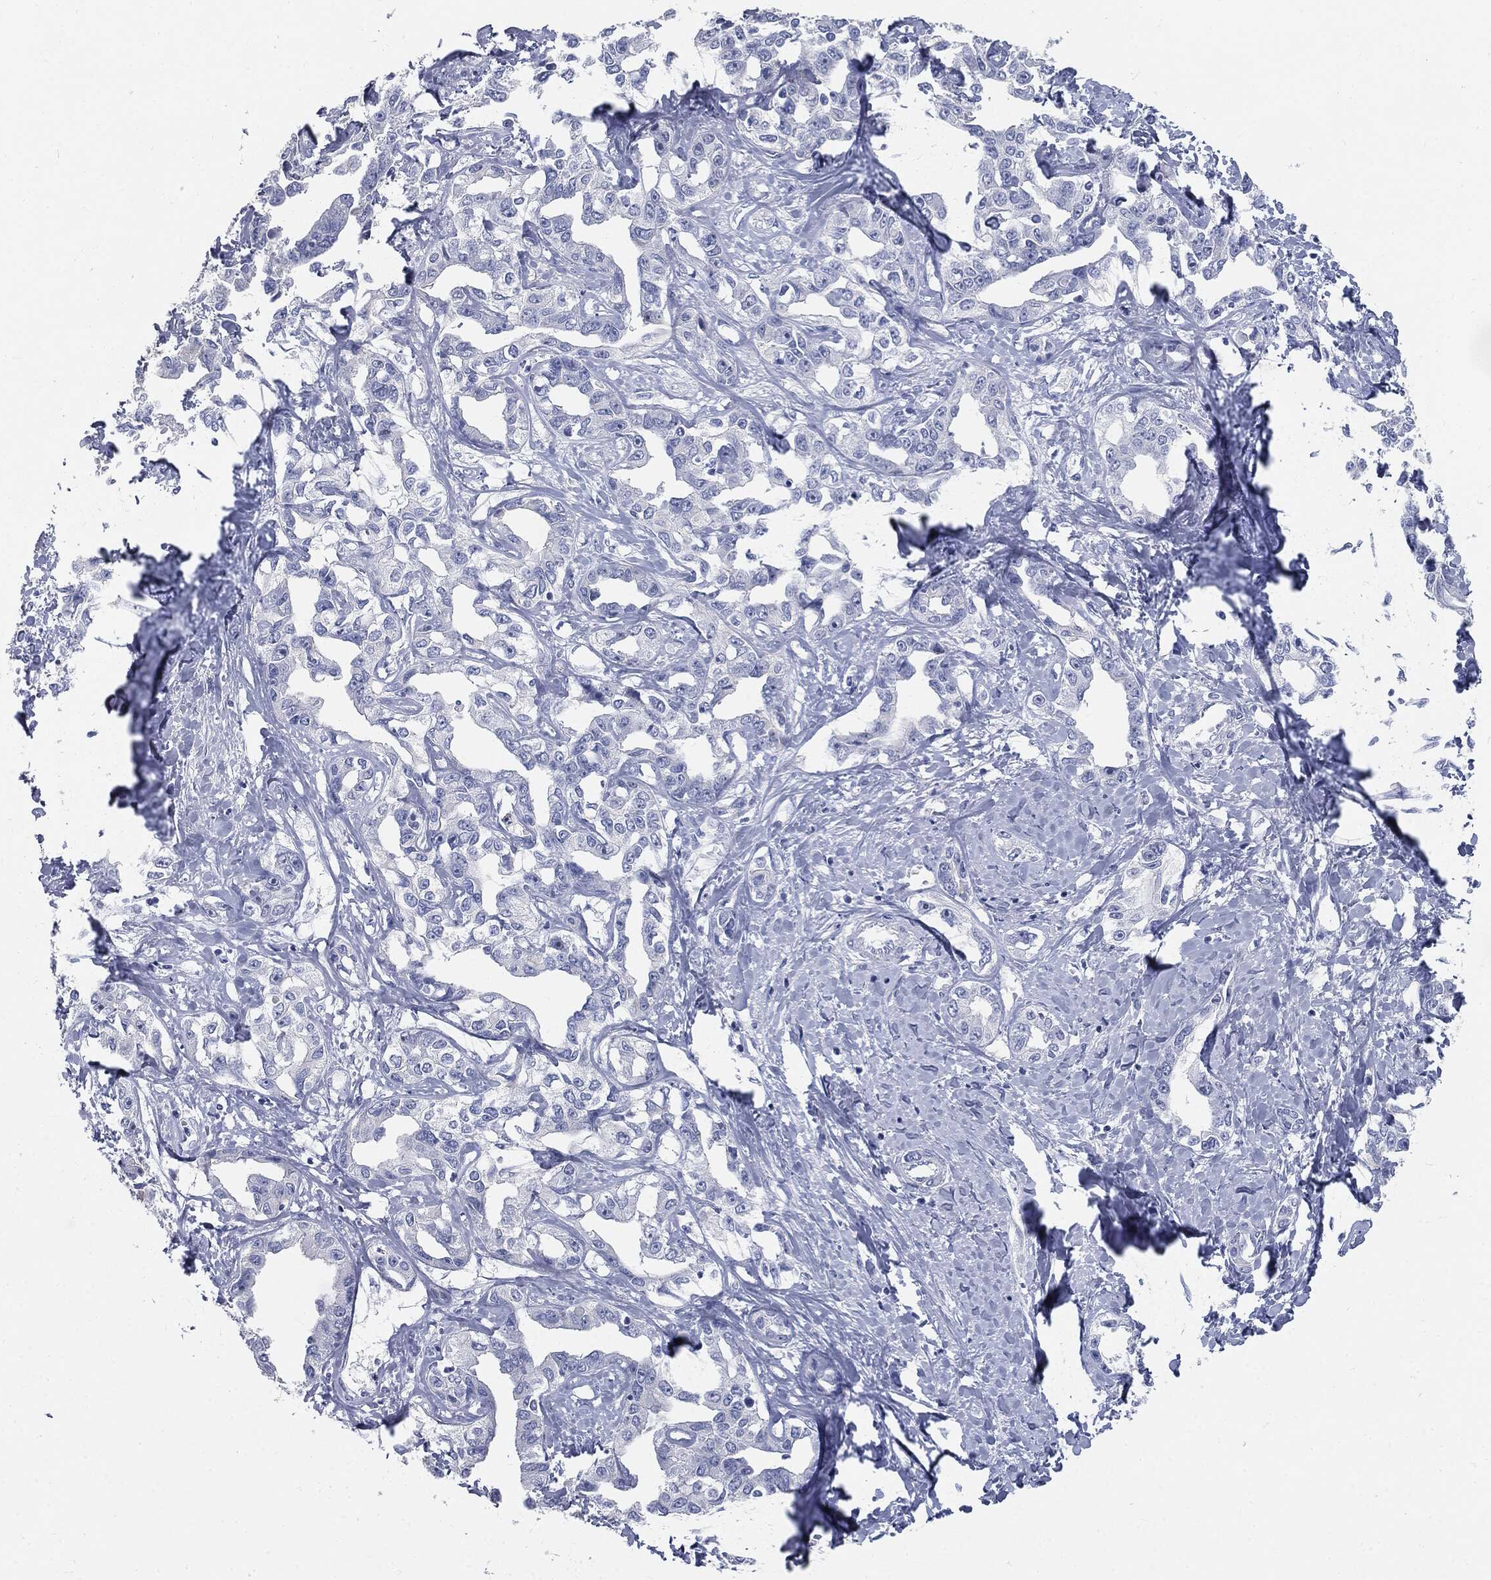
{"staining": {"intensity": "negative", "quantity": "none", "location": "none"}, "tissue": "liver cancer", "cell_type": "Tumor cells", "image_type": "cancer", "snomed": [{"axis": "morphology", "description": "Cholangiocarcinoma"}, {"axis": "topography", "description": "Liver"}], "caption": "There is no significant staining in tumor cells of cholangiocarcinoma (liver).", "gene": "CUZD1", "patient": {"sex": "male", "age": 59}}